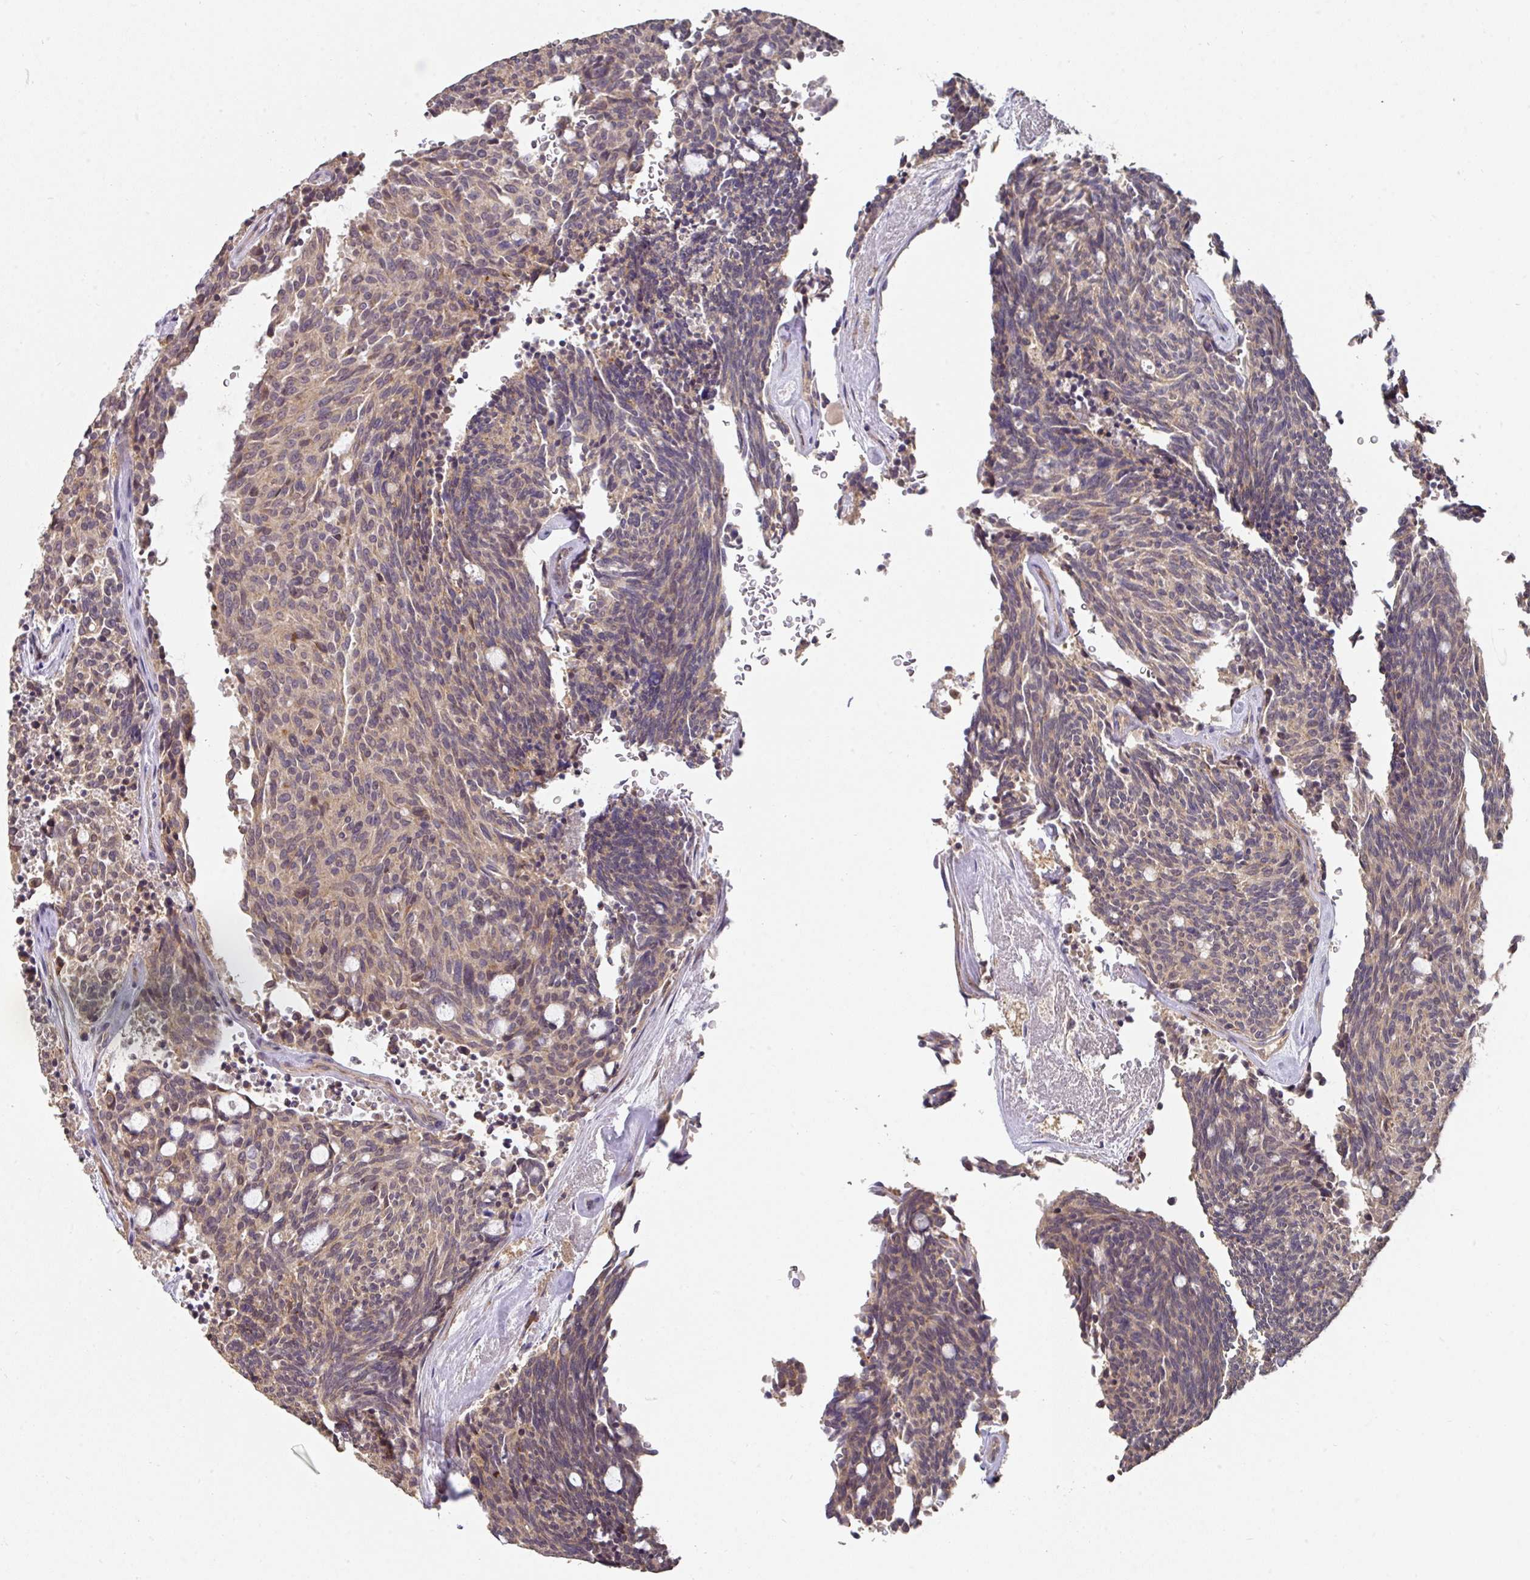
{"staining": {"intensity": "weak", "quantity": ">75%", "location": "cytoplasmic/membranous,nuclear"}, "tissue": "carcinoid", "cell_type": "Tumor cells", "image_type": "cancer", "snomed": [{"axis": "morphology", "description": "Carcinoid, malignant, NOS"}, {"axis": "topography", "description": "Pancreas"}], "caption": "Weak cytoplasmic/membranous and nuclear staining is identified in approximately >75% of tumor cells in carcinoid (malignant).", "gene": "ACVR2B", "patient": {"sex": "female", "age": 54}}